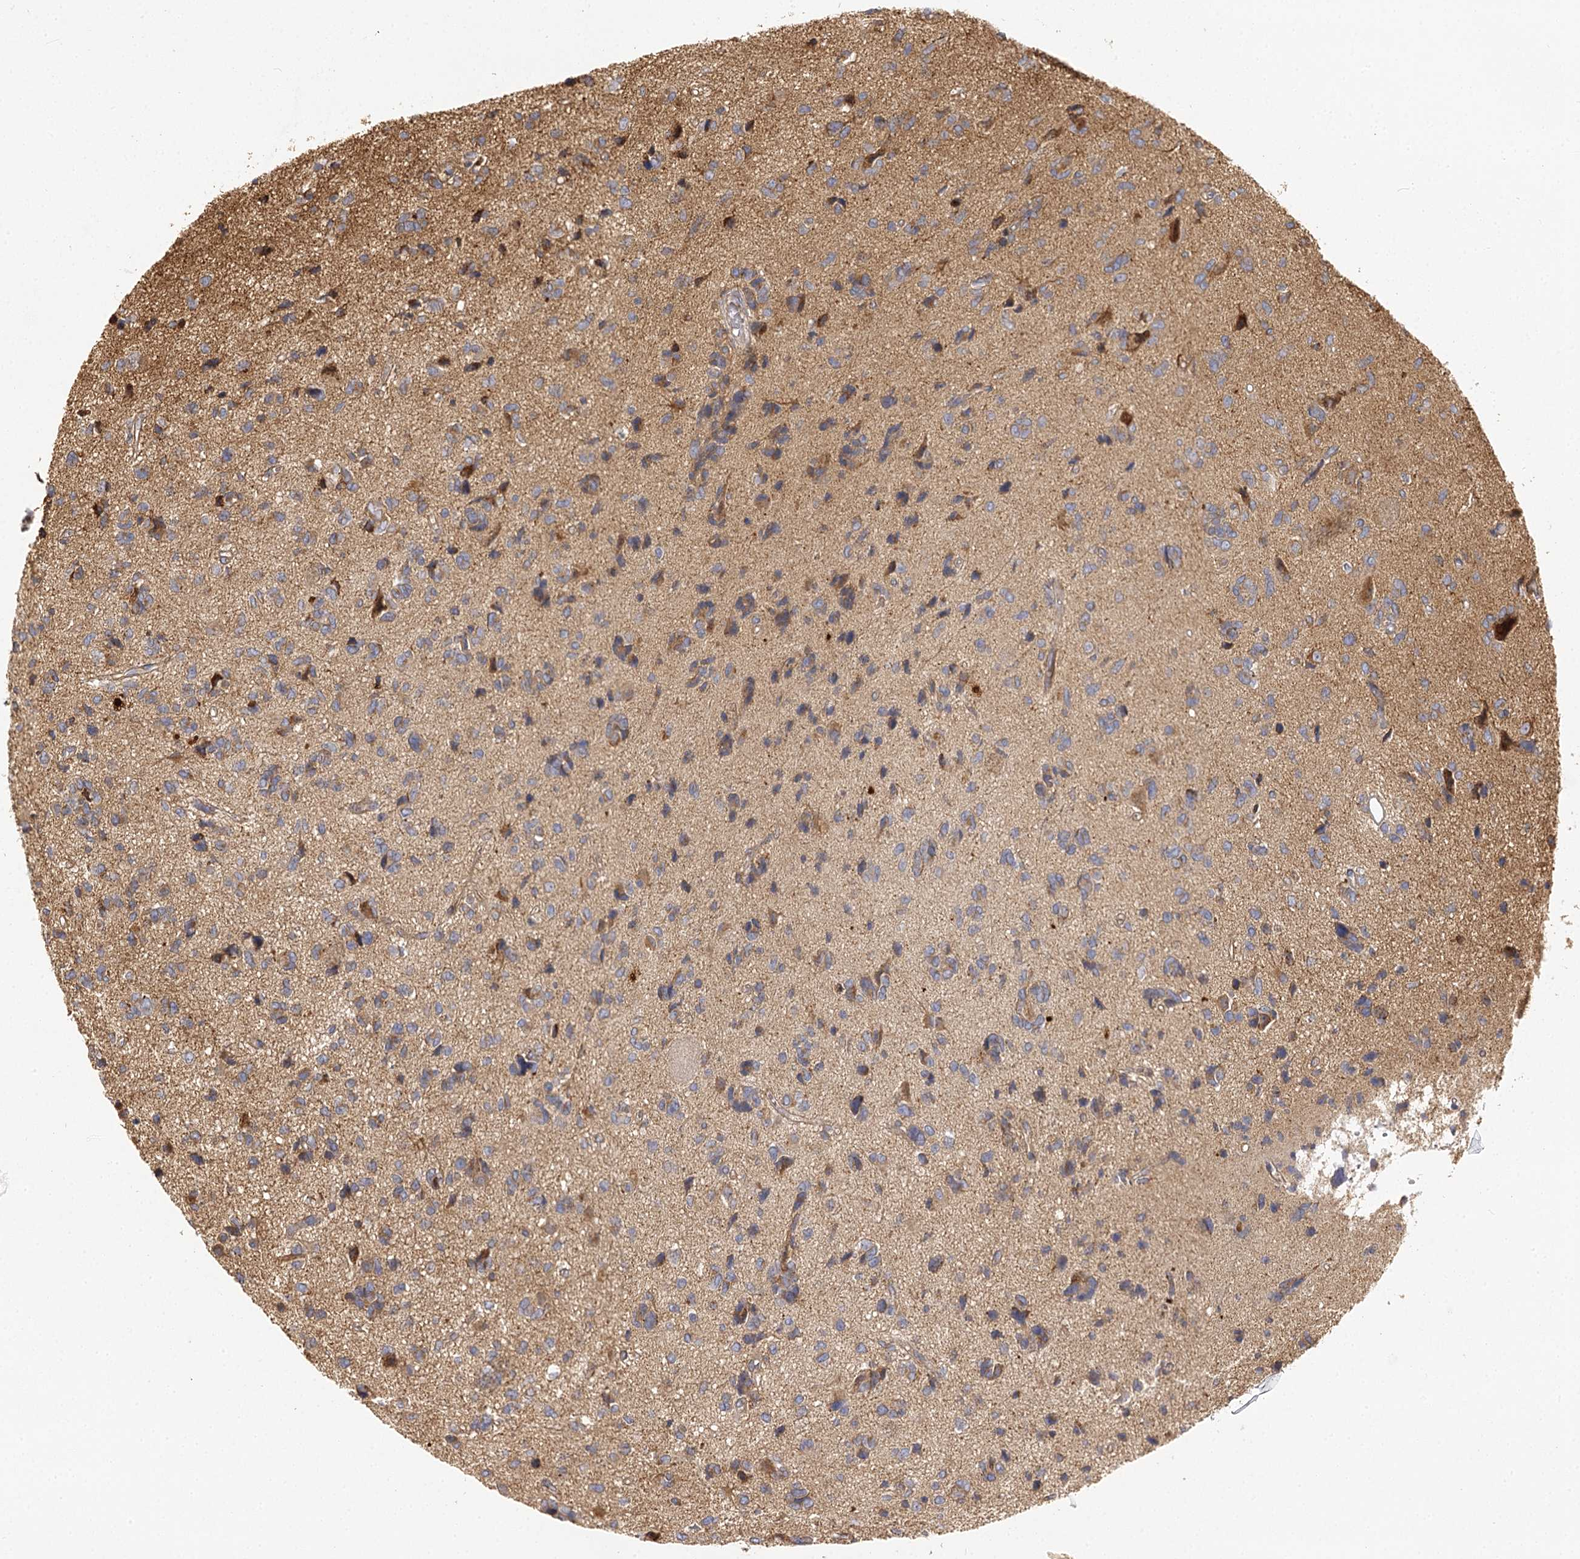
{"staining": {"intensity": "weak", "quantity": "<25%", "location": "cytoplasmic/membranous"}, "tissue": "glioma", "cell_type": "Tumor cells", "image_type": "cancer", "snomed": [{"axis": "morphology", "description": "Glioma, malignant, High grade"}, {"axis": "topography", "description": "Brain"}], "caption": "Human malignant glioma (high-grade) stained for a protein using immunohistochemistry (IHC) reveals no positivity in tumor cells.", "gene": "SEC24B", "patient": {"sex": "female", "age": 59}}